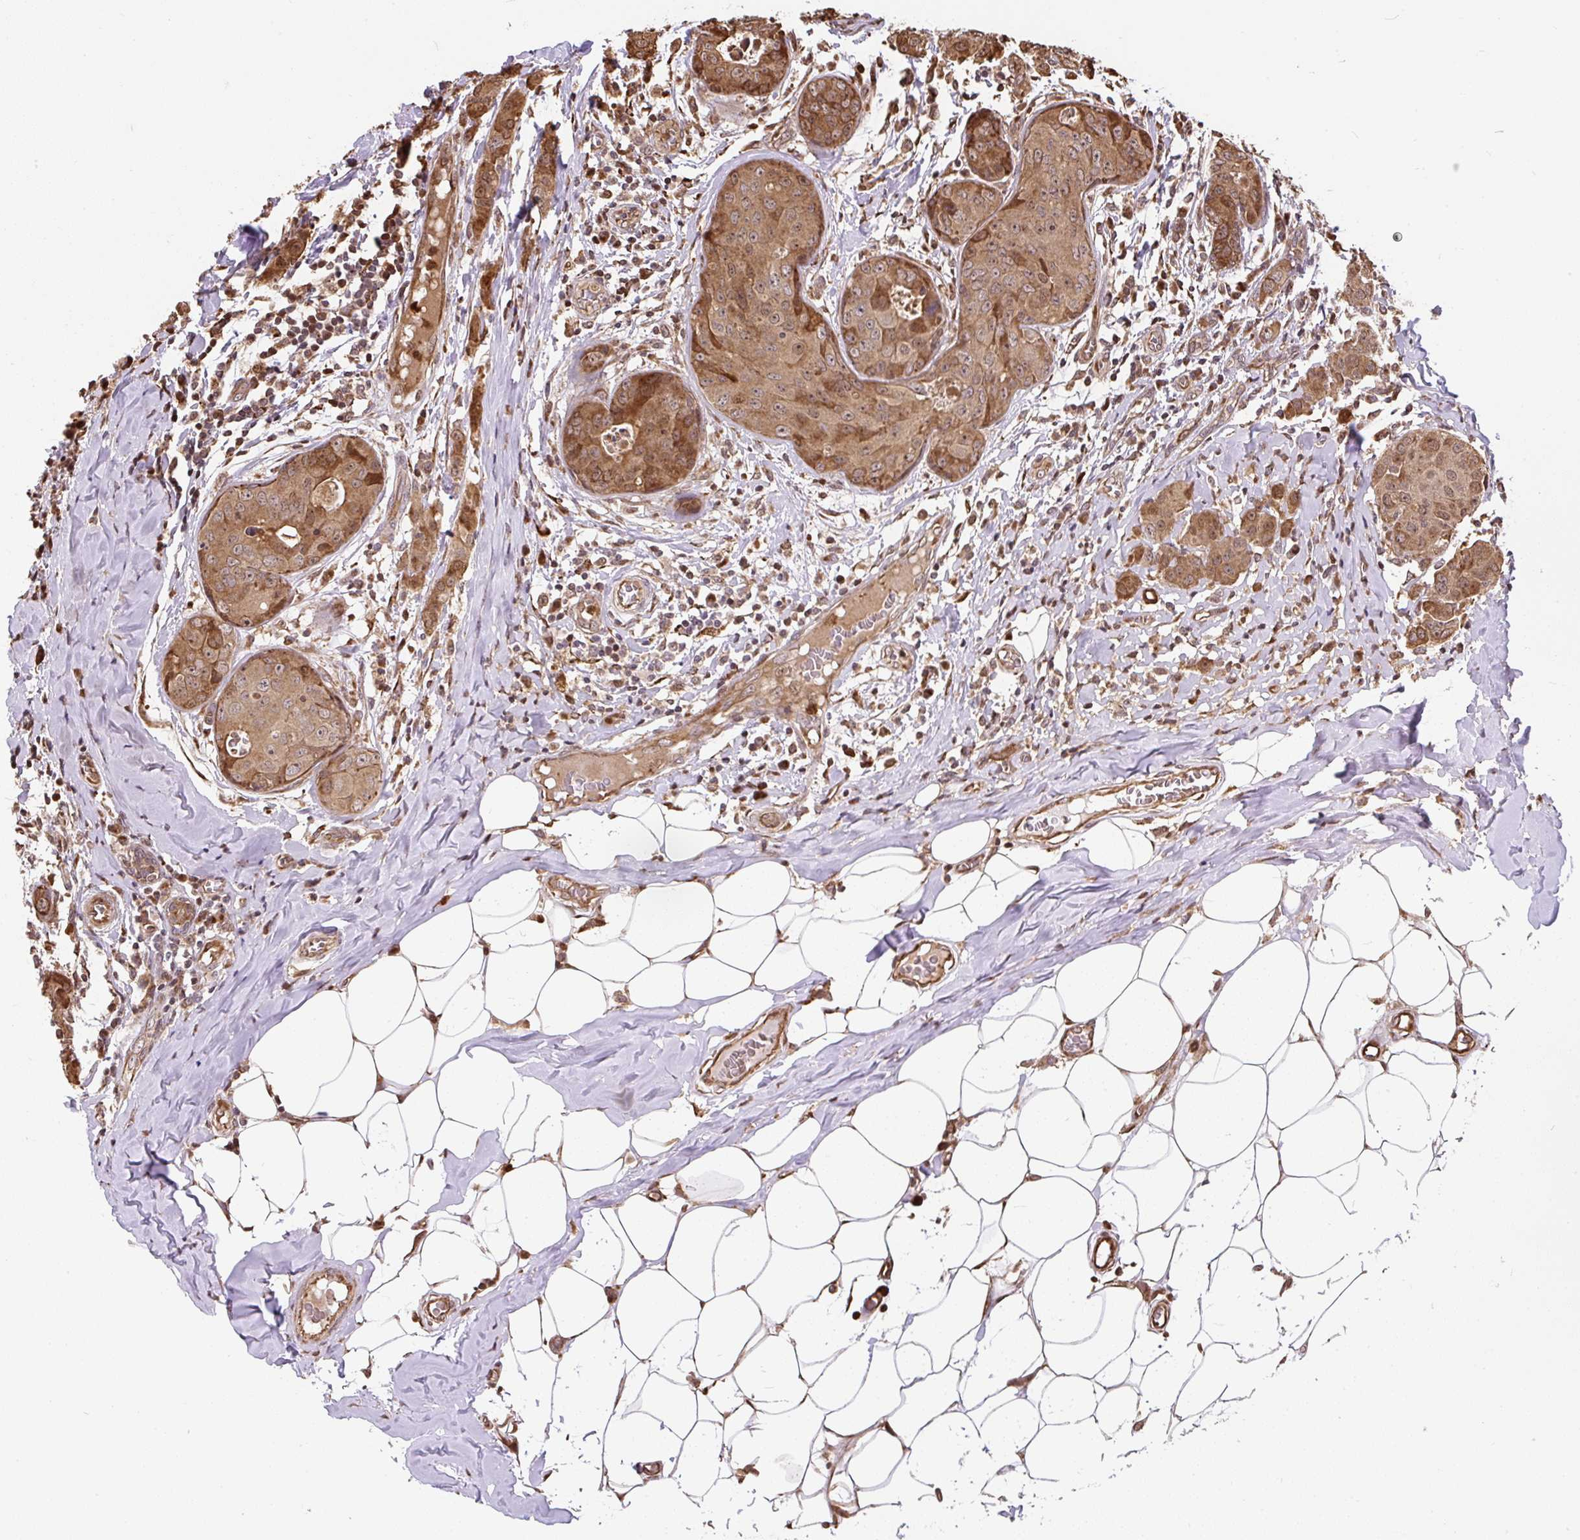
{"staining": {"intensity": "moderate", "quantity": ">75%", "location": "cytoplasmic/membranous,nuclear"}, "tissue": "breast cancer", "cell_type": "Tumor cells", "image_type": "cancer", "snomed": [{"axis": "morphology", "description": "Duct carcinoma"}, {"axis": "topography", "description": "Breast"}], "caption": "This micrograph exhibits immunohistochemistry staining of breast cancer, with medium moderate cytoplasmic/membranous and nuclear expression in approximately >75% of tumor cells.", "gene": "PUS7L", "patient": {"sex": "female", "age": 43}}